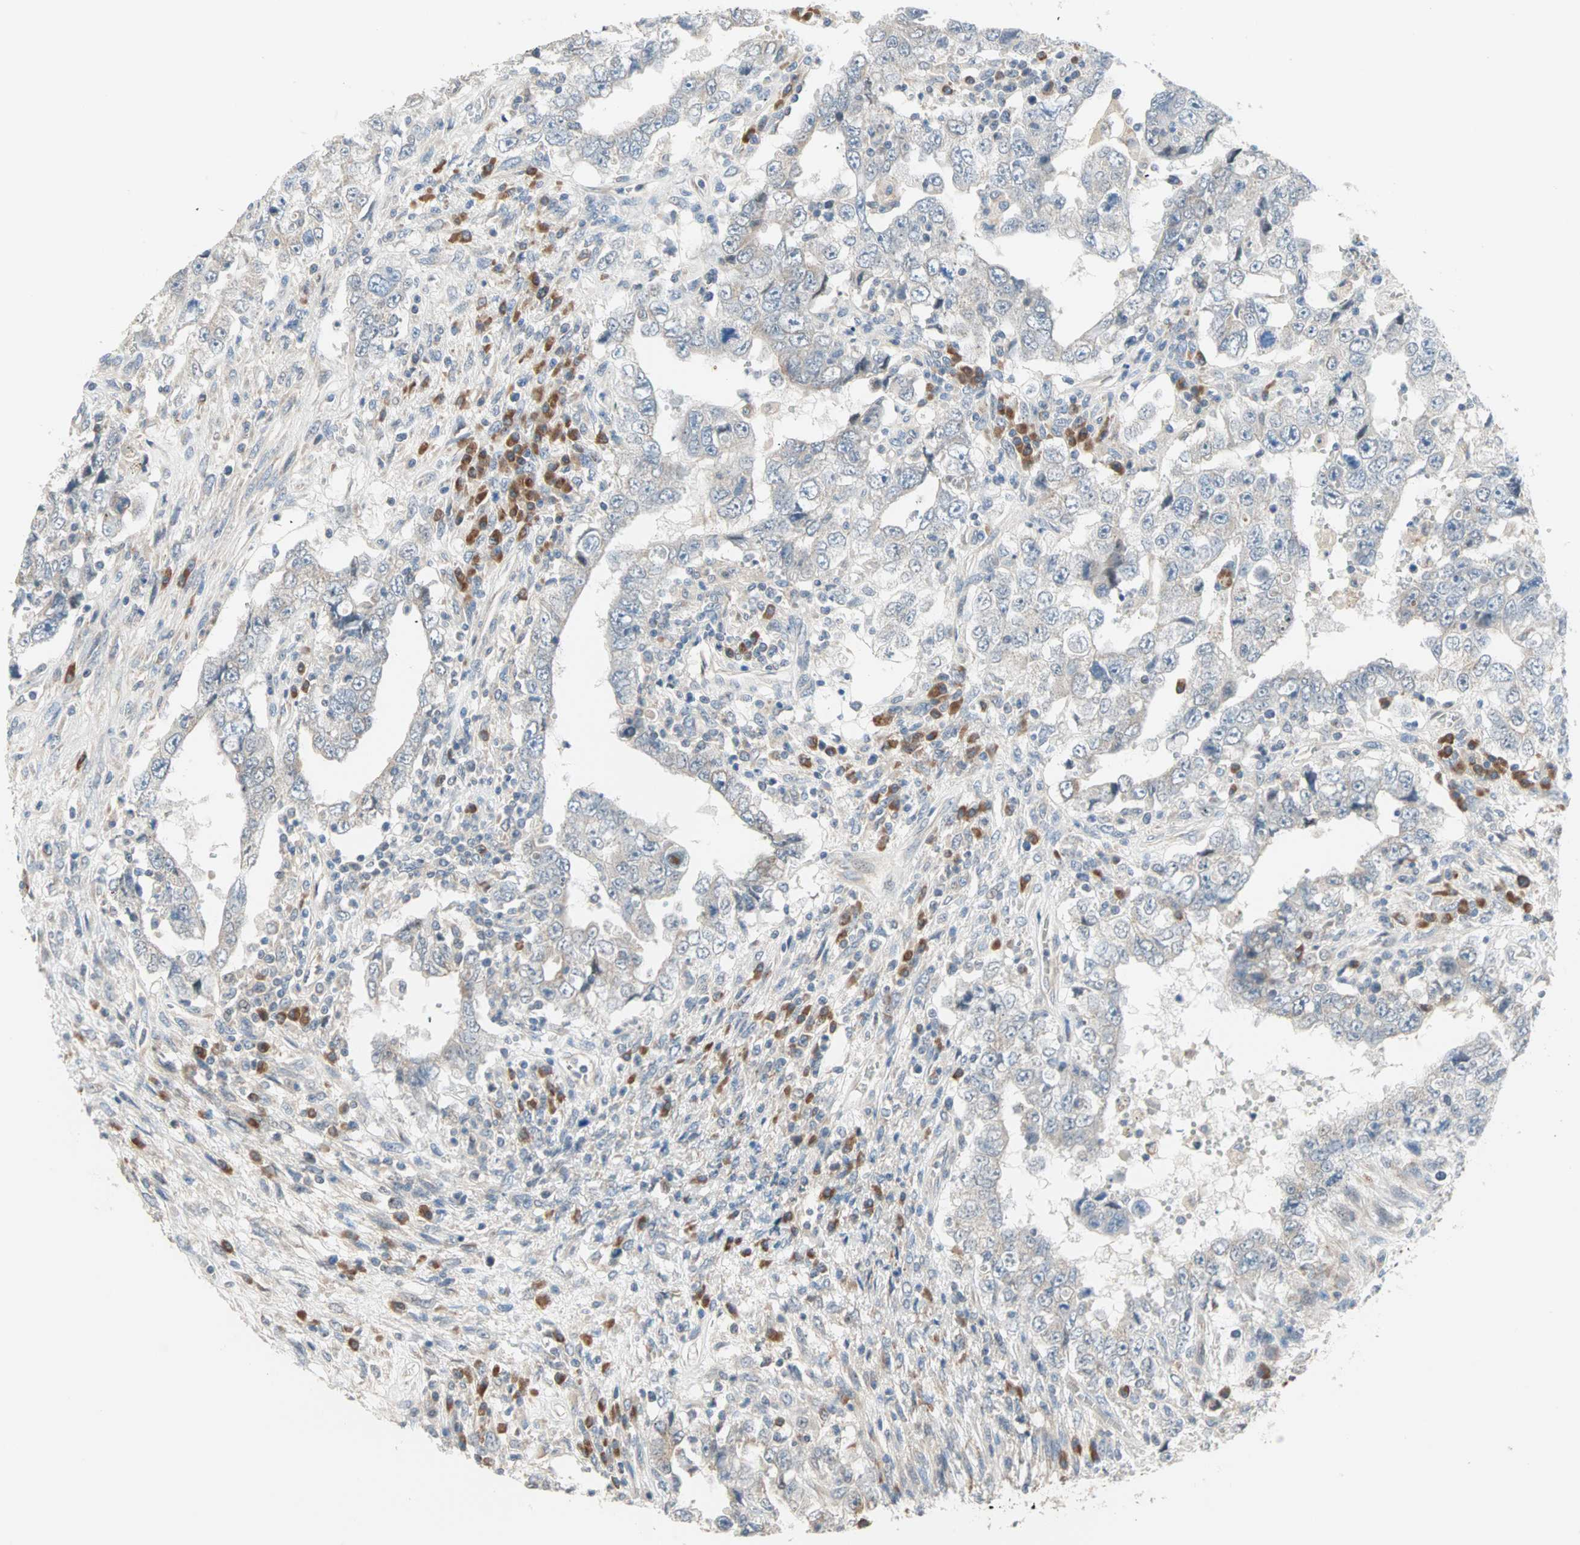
{"staining": {"intensity": "weak", "quantity": "<25%", "location": "cytoplasmic/membranous"}, "tissue": "testis cancer", "cell_type": "Tumor cells", "image_type": "cancer", "snomed": [{"axis": "morphology", "description": "Carcinoma, Embryonal, NOS"}, {"axis": "topography", "description": "Testis"}], "caption": "Image shows no protein staining in tumor cells of embryonal carcinoma (testis) tissue.", "gene": "SAR1A", "patient": {"sex": "male", "age": 26}}